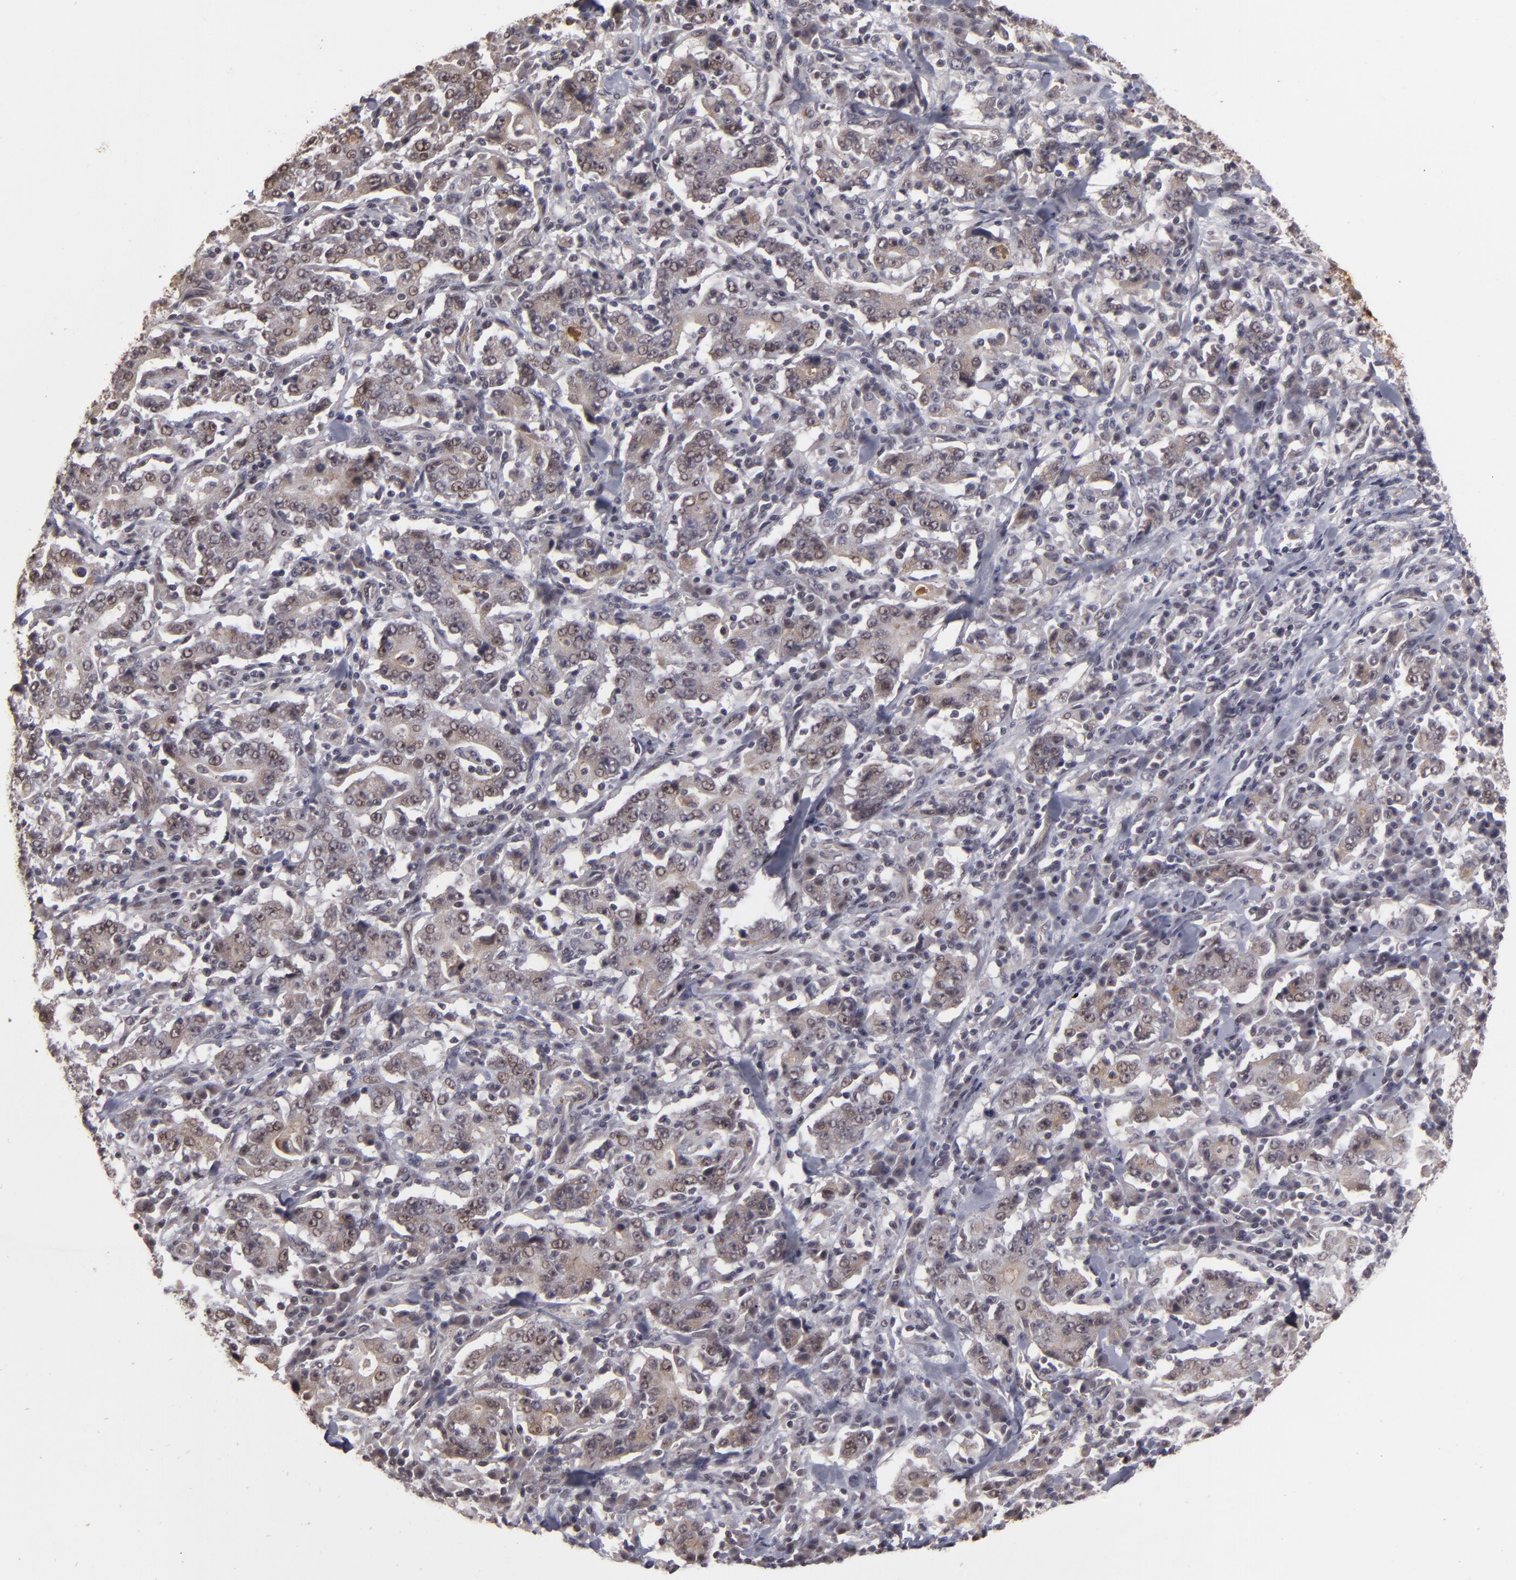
{"staining": {"intensity": "negative", "quantity": "none", "location": "none"}, "tissue": "stomach cancer", "cell_type": "Tumor cells", "image_type": "cancer", "snomed": [{"axis": "morphology", "description": "Normal tissue, NOS"}, {"axis": "morphology", "description": "Adenocarcinoma, NOS"}, {"axis": "topography", "description": "Stomach, upper"}, {"axis": "topography", "description": "Stomach"}], "caption": "Protein analysis of stomach adenocarcinoma displays no significant staining in tumor cells.", "gene": "DFFA", "patient": {"sex": "male", "age": 59}}